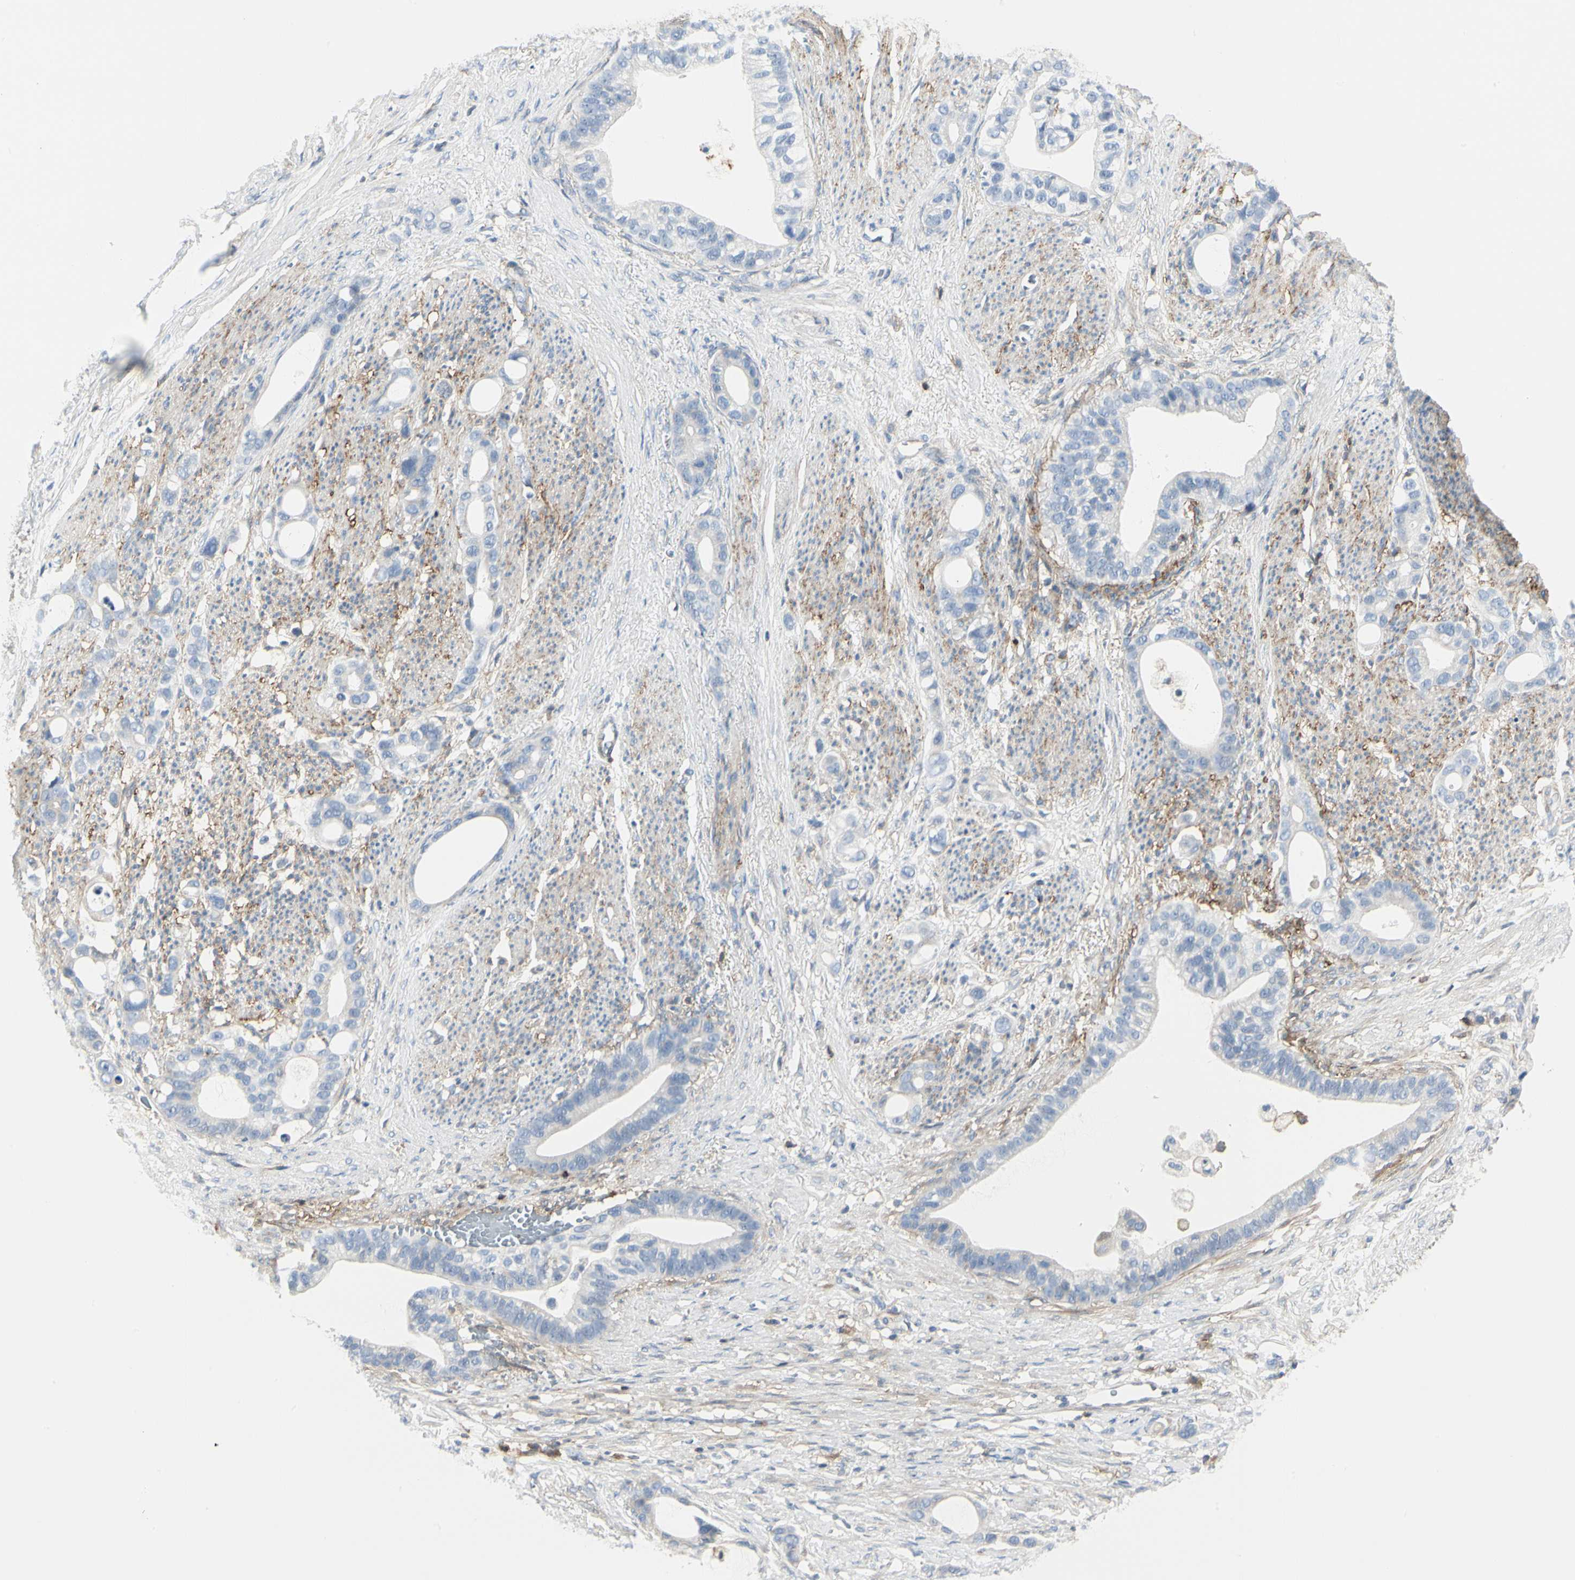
{"staining": {"intensity": "negative", "quantity": "none", "location": "none"}, "tissue": "stomach cancer", "cell_type": "Tumor cells", "image_type": "cancer", "snomed": [{"axis": "morphology", "description": "Adenocarcinoma, NOS"}, {"axis": "topography", "description": "Stomach"}], "caption": "There is no significant positivity in tumor cells of stomach adenocarcinoma. (DAB (3,3'-diaminobenzidine) immunohistochemistry, high magnification).", "gene": "CLEC2B", "patient": {"sex": "female", "age": 75}}